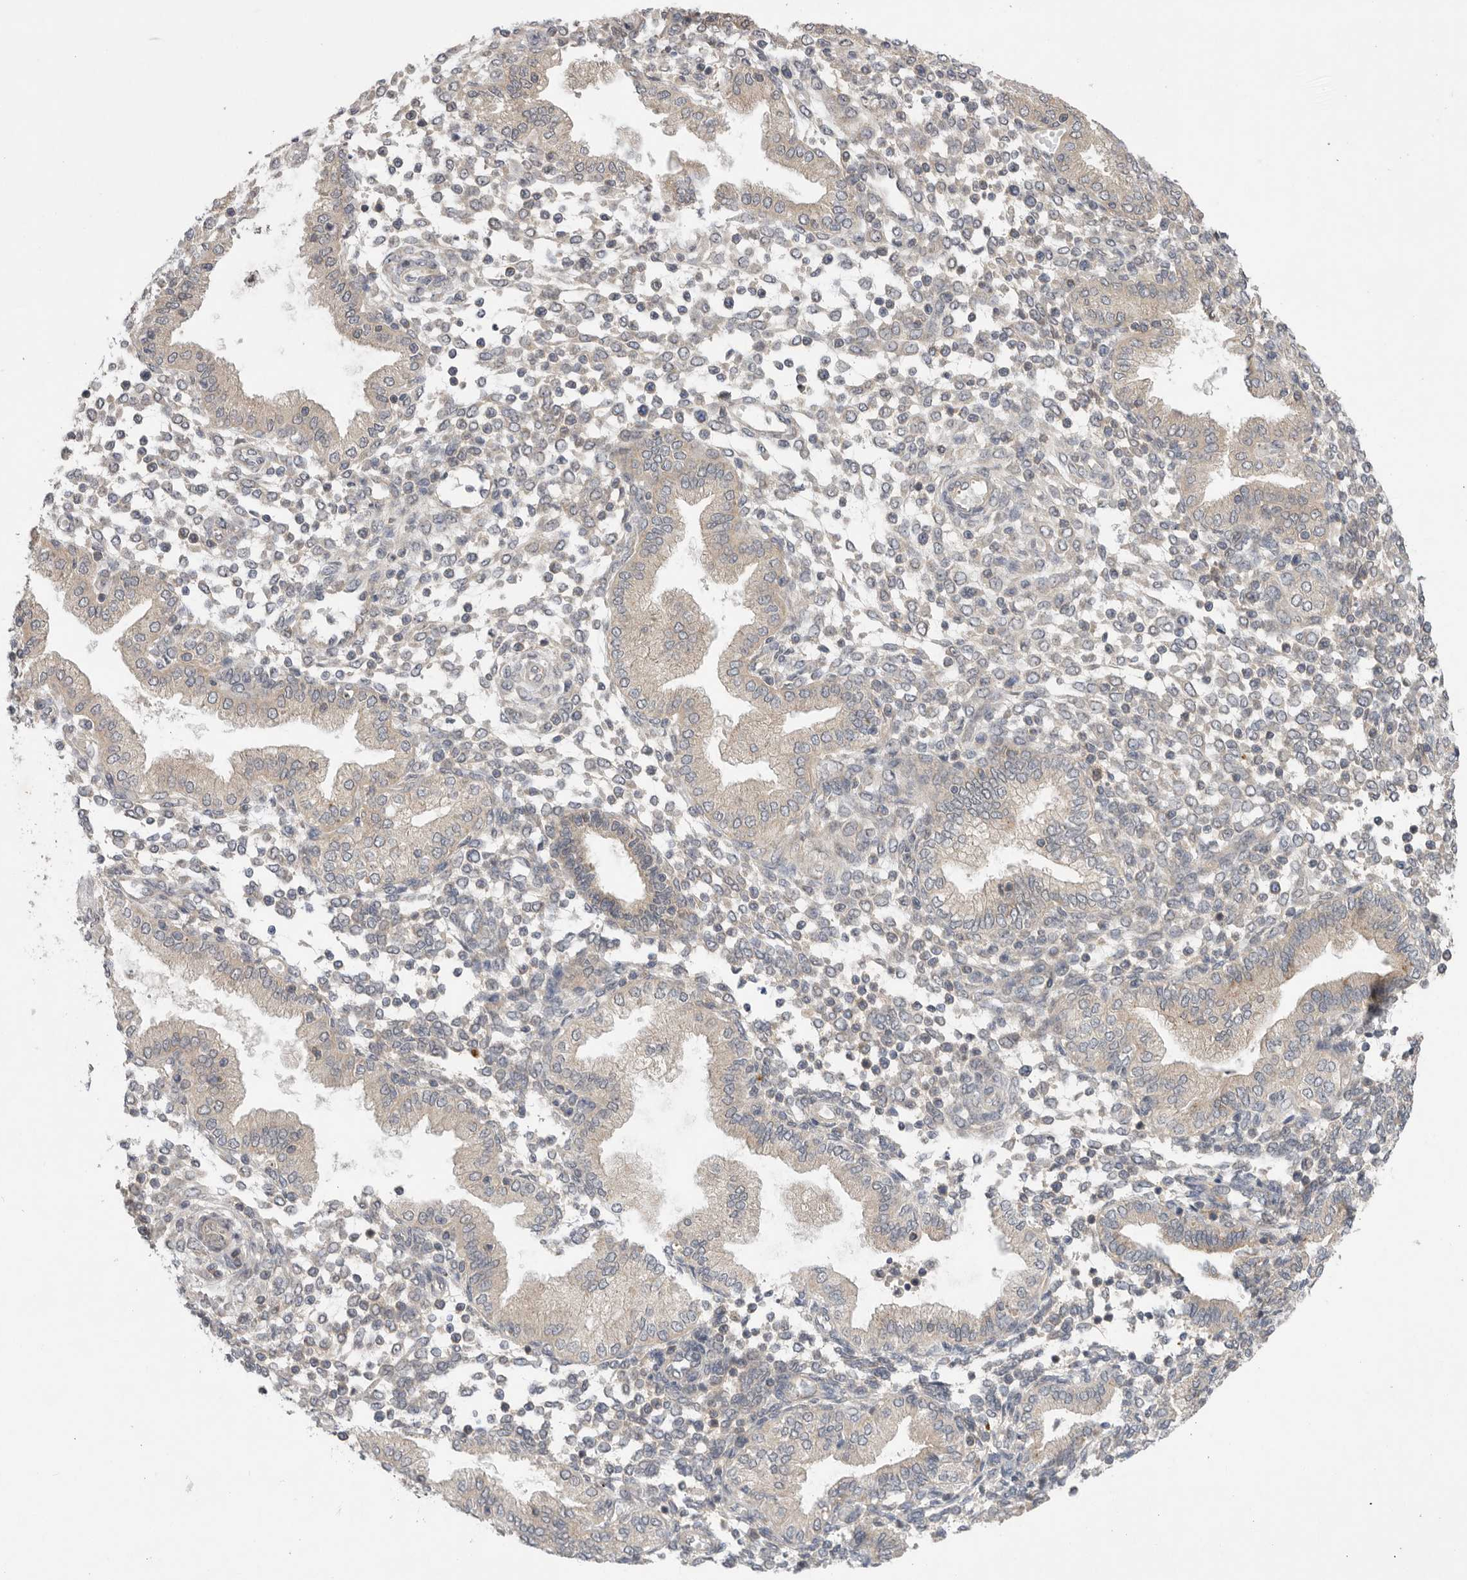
{"staining": {"intensity": "weak", "quantity": "<25%", "location": "cytoplasmic/membranous"}, "tissue": "endometrium", "cell_type": "Cells in endometrial stroma", "image_type": "normal", "snomed": [{"axis": "morphology", "description": "Normal tissue, NOS"}, {"axis": "topography", "description": "Endometrium"}], "caption": "The immunohistochemistry micrograph has no significant staining in cells in endometrial stroma of endometrium. (Stains: DAB IHC with hematoxylin counter stain, Microscopy: brightfield microscopy at high magnification).", "gene": "PTPDC1", "patient": {"sex": "female", "age": 53}}